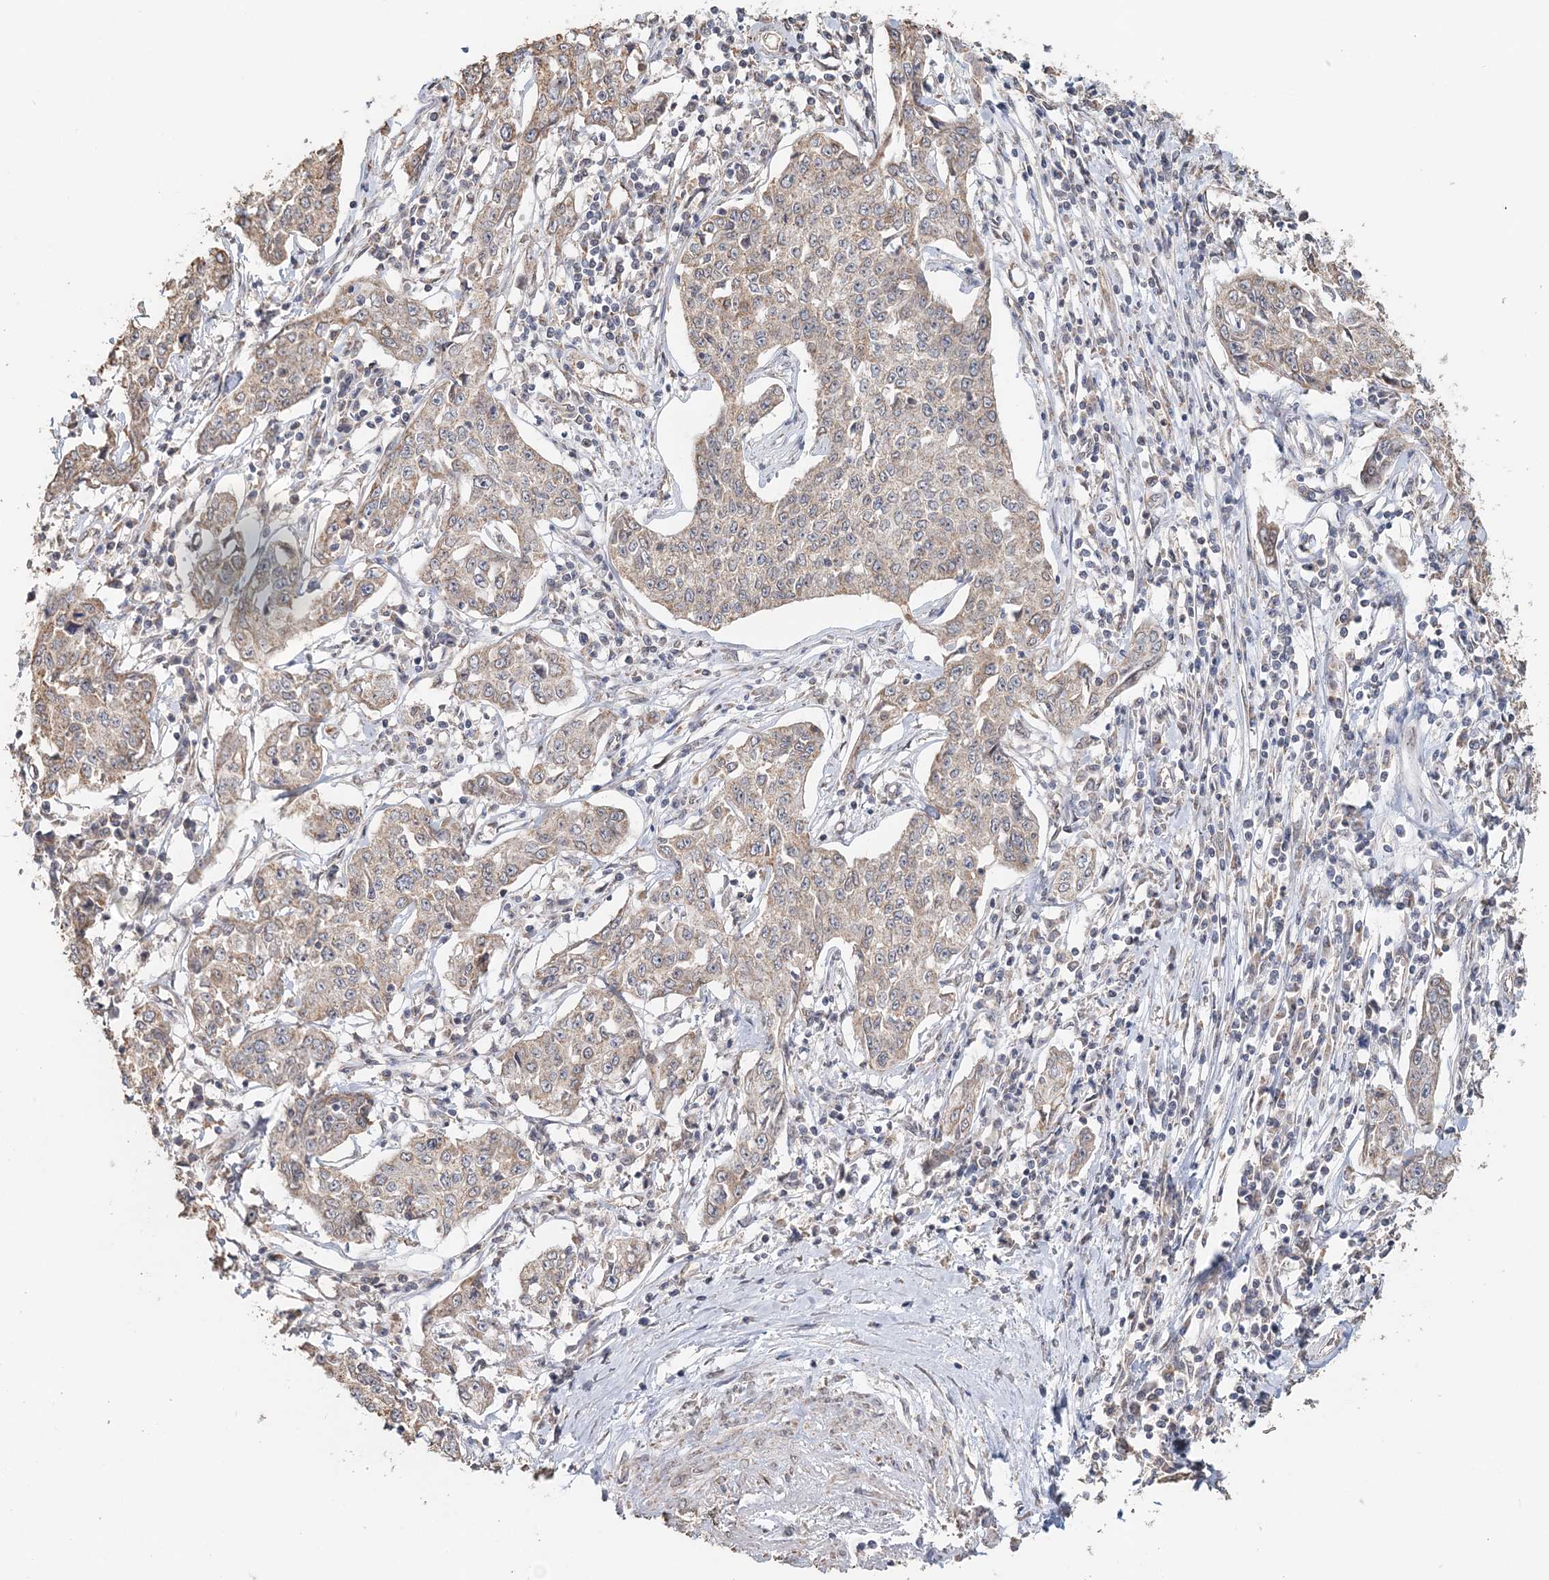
{"staining": {"intensity": "weak", "quantity": "<25%", "location": "cytoplasmic/membranous"}, "tissue": "cervical cancer", "cell_type": "Tumor cells", "image_type": "cancer", "snomed": [{"axis": "morphology", "description": "Squamous cell carcinoma, NOS"}, {"axis": "topography", "description": "Cervix"}], "caption": "DAB (3,3'-diaminobenzidine) immunohistochemical staining of squamous cell carcinoma (cervical) exhibits no significant staining in tumor cells. The staining was performed using DAB (3,3'-diaminobenzidine) to visualize the protein expression in brown, while the nuclei were stained in blue with hematoxylin (Magnification: 20x).", "gene": "FBXO38", "patient": {"sex": "female", "age": 35}}